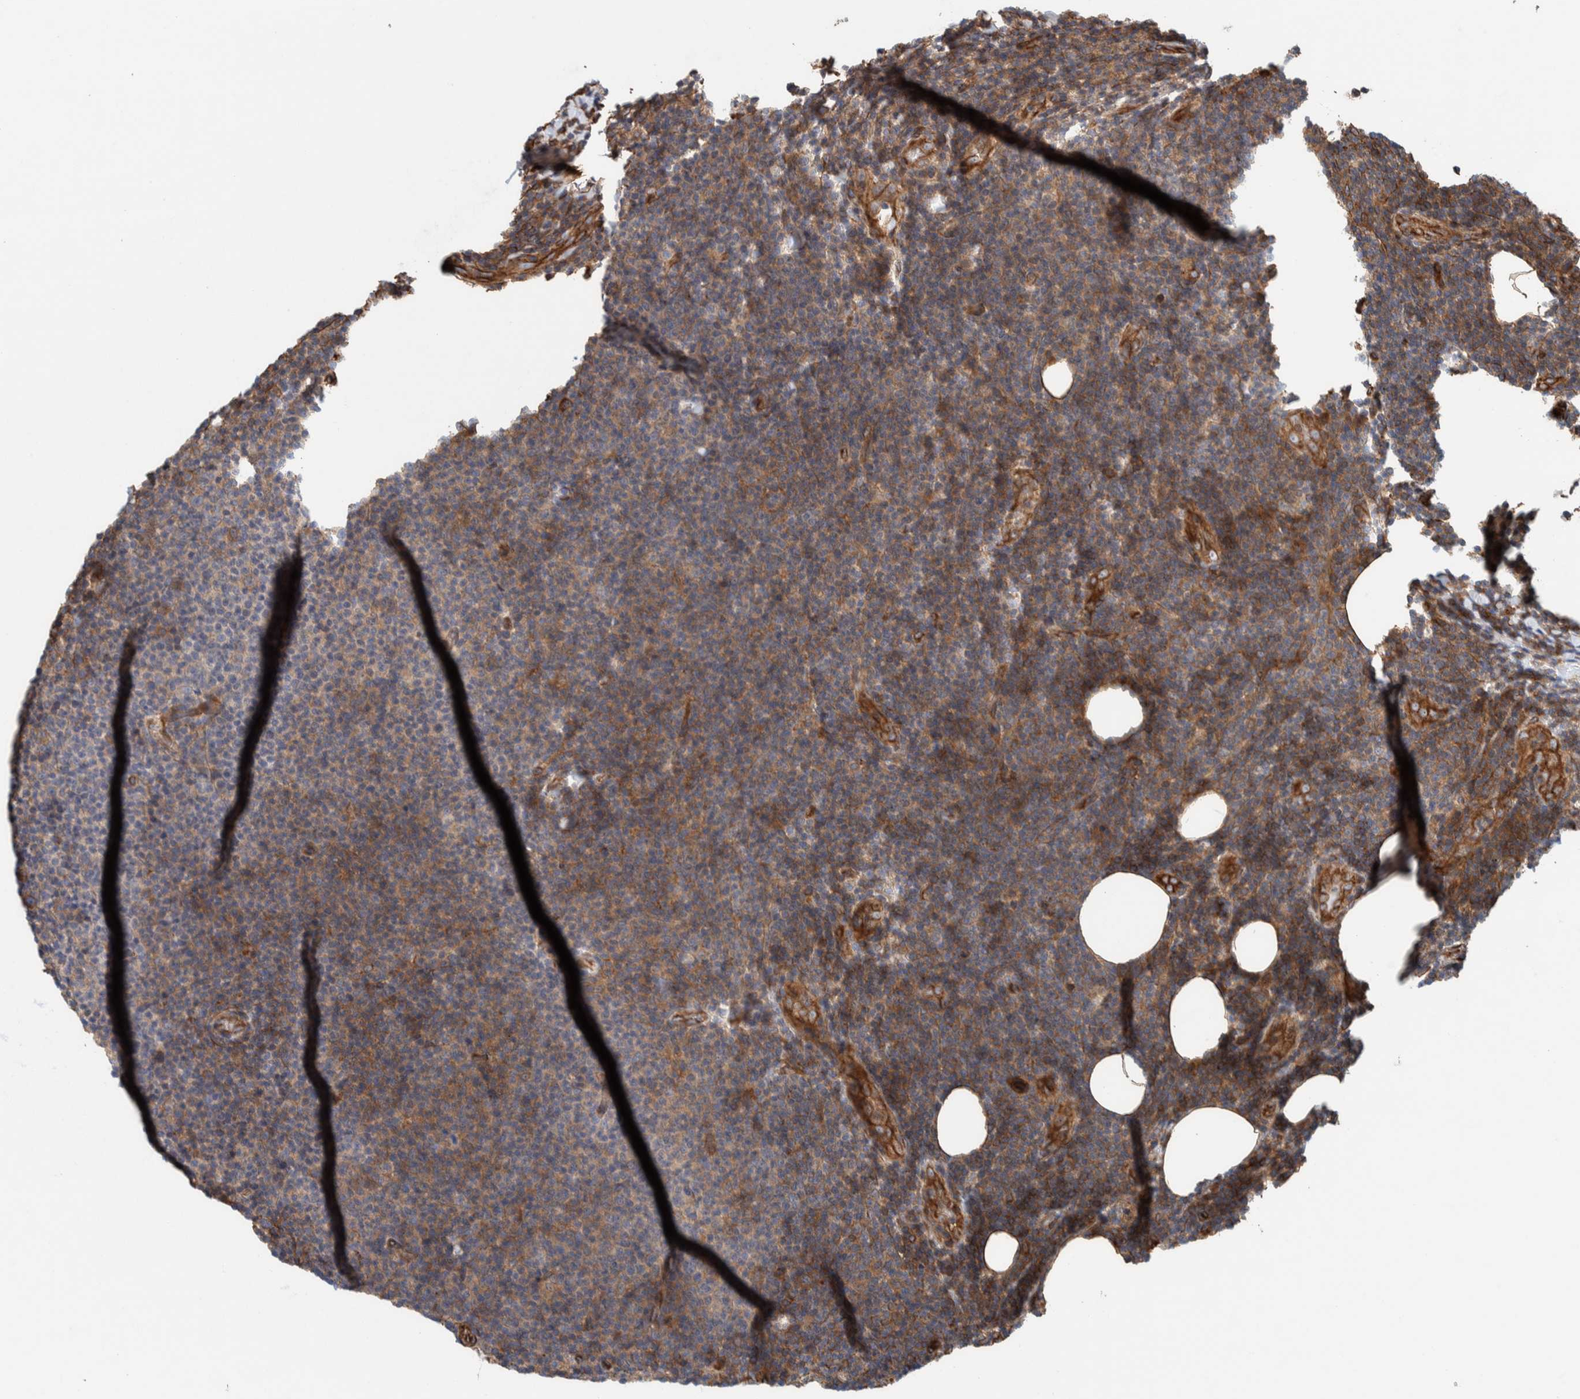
{"staining": {"intensity": "weak", "quantity": ">75%", "location": "cytoplasmic/membranous"}, "tissue": "lymphoma", "cell_type": "Tumor cells", "image_type": "cancer", "snomed": [{"axis": "morphology", "description": "Malignant lymphoma, non-Hodgkin's type, Low grade"}, {"axis": "topography", "description": "Lymph node"}], "caption": "Human malignant lymphoma, non-Hodgkin's type (low-grade) stained with a protein marker shows weak staining in tumor cells.", "gene": "PKD1L1", "patient": {"sex": "male", "age": 66}}